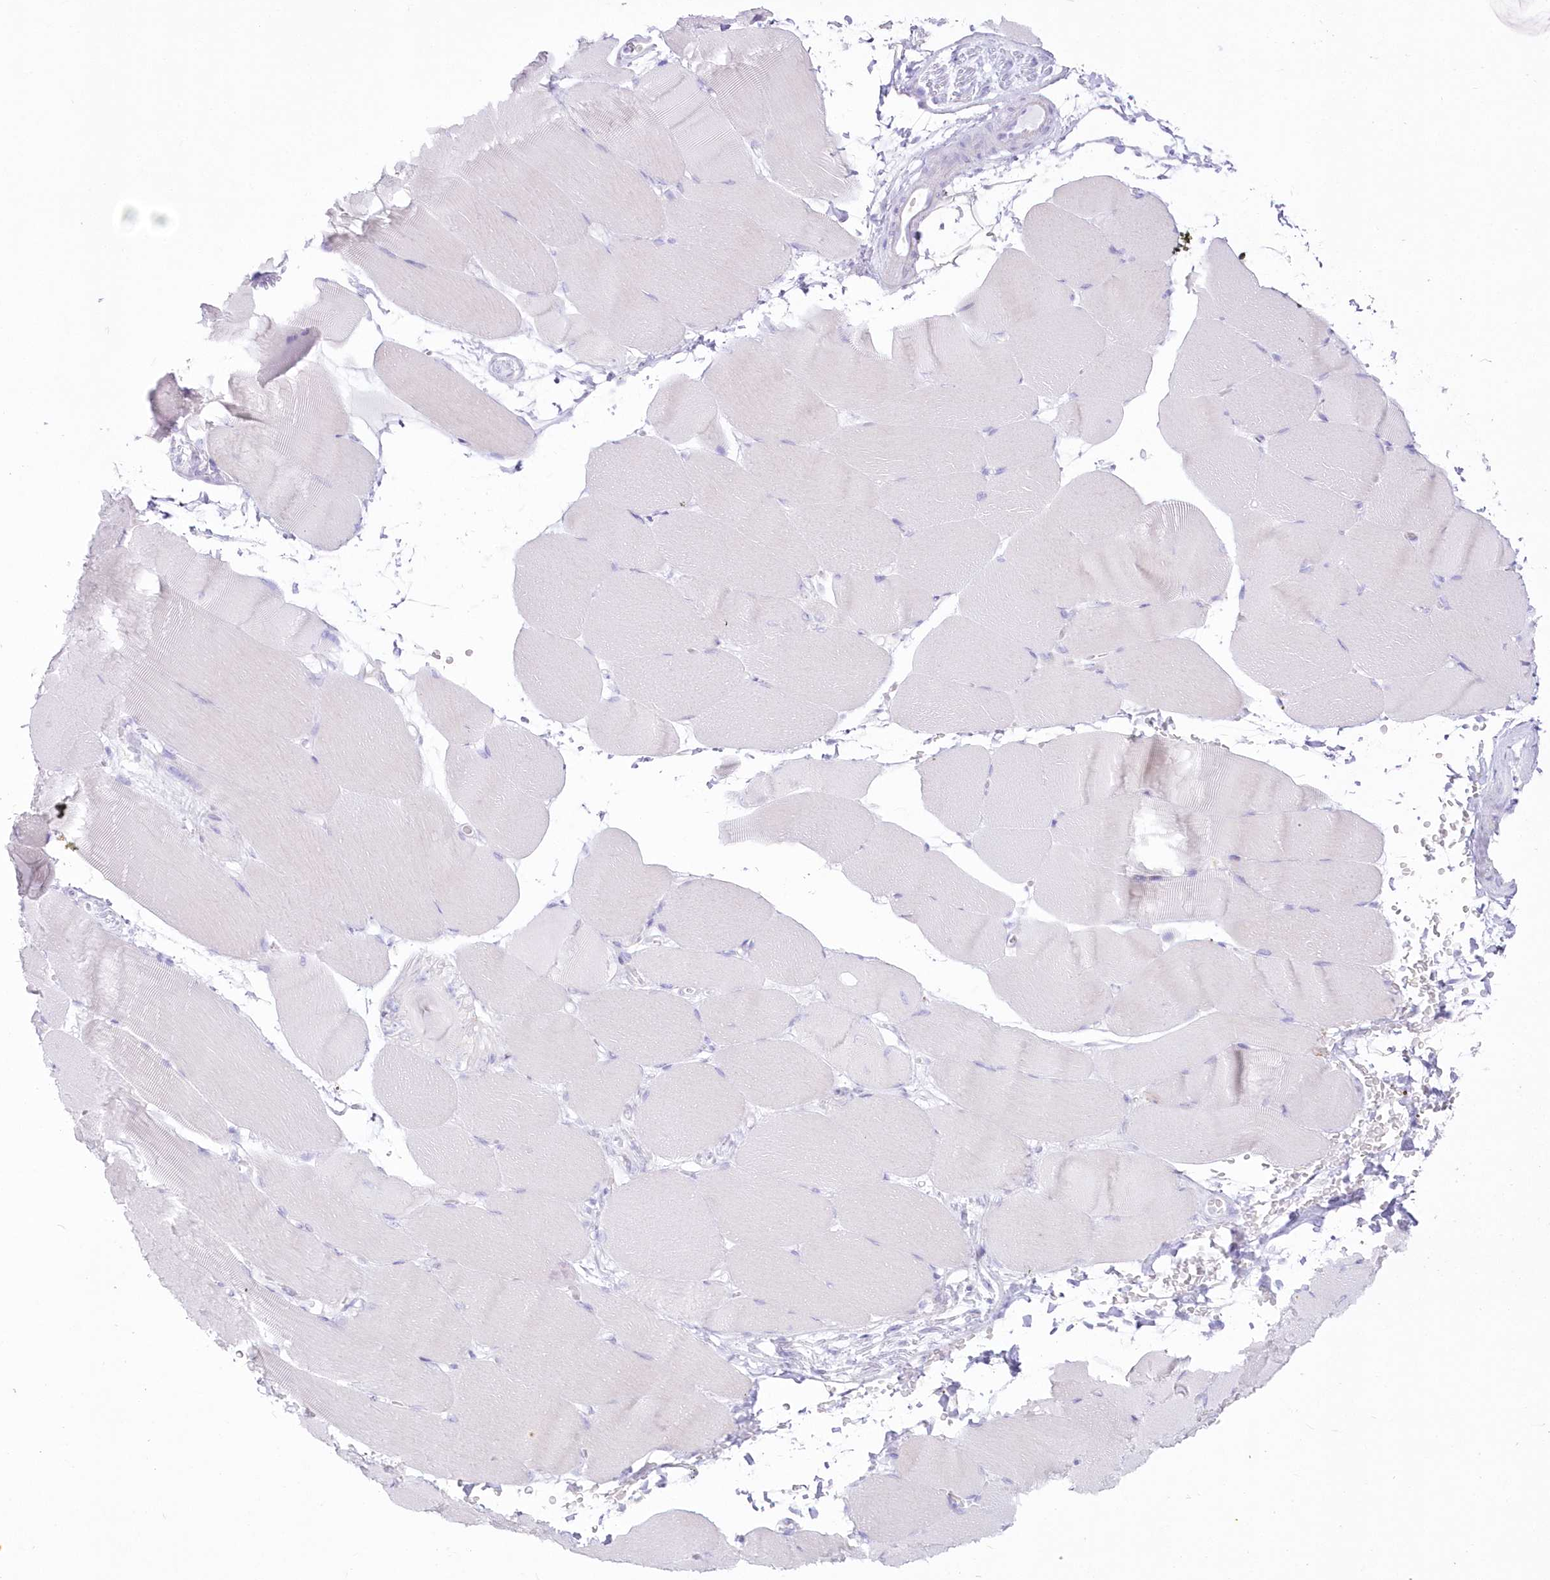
{"staining": {"intensity": "negative", "quantity": "none", "location": "none"}, "tissue": "skeletal muscle", "cell_type": "Myocytes", "image_type": "normal", "snomed": [{"axis": "morphology", "description": "Normal tissue, NOS"}, {"axis": "topography", "description": "Skeletal muscle"}, {"axis": "topography", "description": "Parathyroid gland"}], "caption": "An IHC photomicrograph of normal skeletal muscle is shown. There is no staining in myocytes of skeletal muscle. (Brightfield microscopy of DAB IHC at high magnification).", "gene": "ZNF843", "patient": {"sex": "female", "age": 37}}